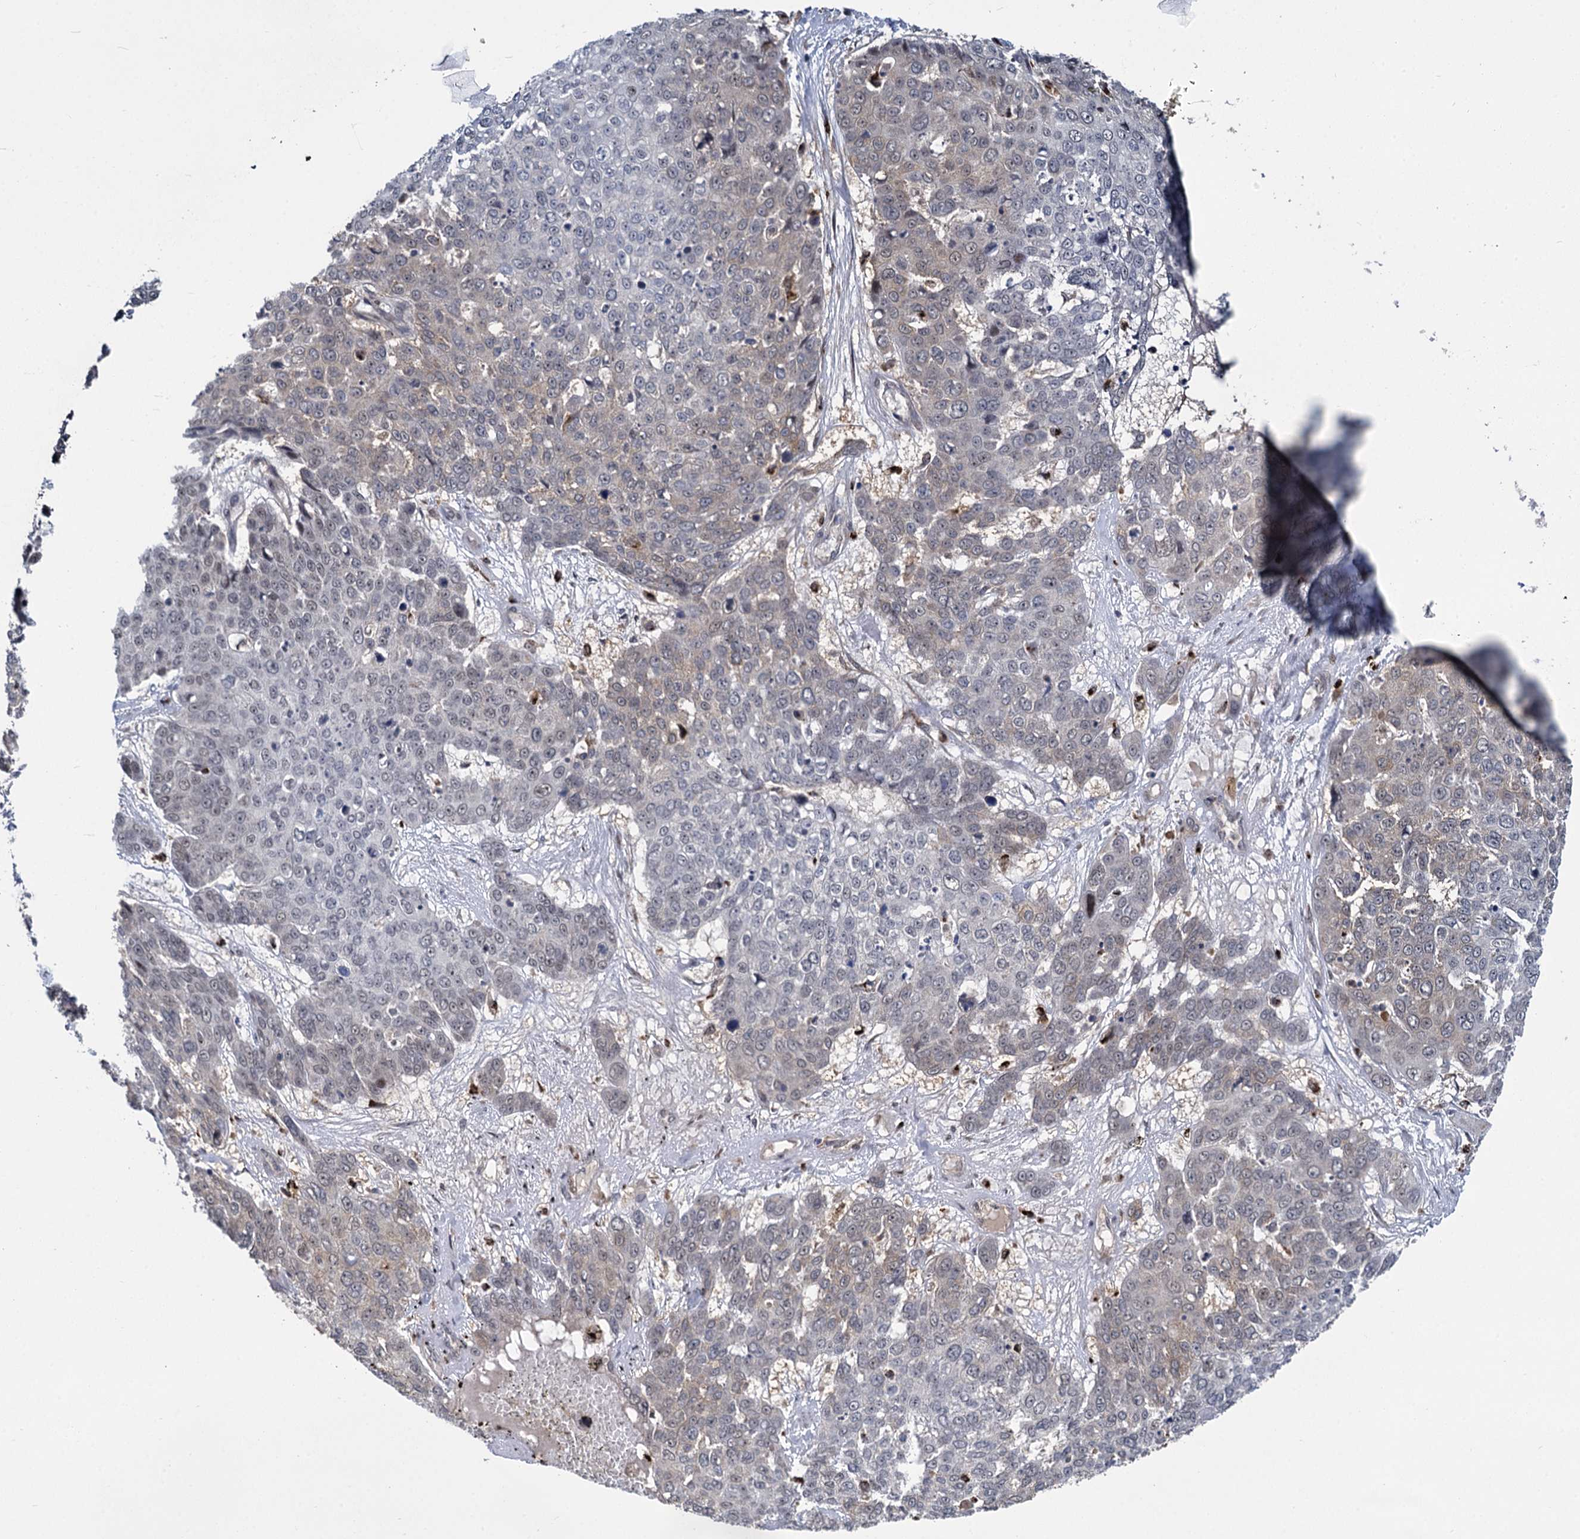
{"staining": {"intensity": "weak", "quantity": "<25%", "location": "cytoplasmic/membranous"}, "tissue": "skin cancer", "cell_type": "Tumor cells", "image_type": "cancer", "snomed": [{"axis": "morphology", "description": "Squamous cell carcinoma, NOS"}, {"axis": "topography", "description": "Skin"}], "caption": "Human skin cancer stained for a protein using IHC demonstrates no staining in tumor cells.", "gene": "GAL3ST4", "patient": {"sex": "male", "age": 71}}